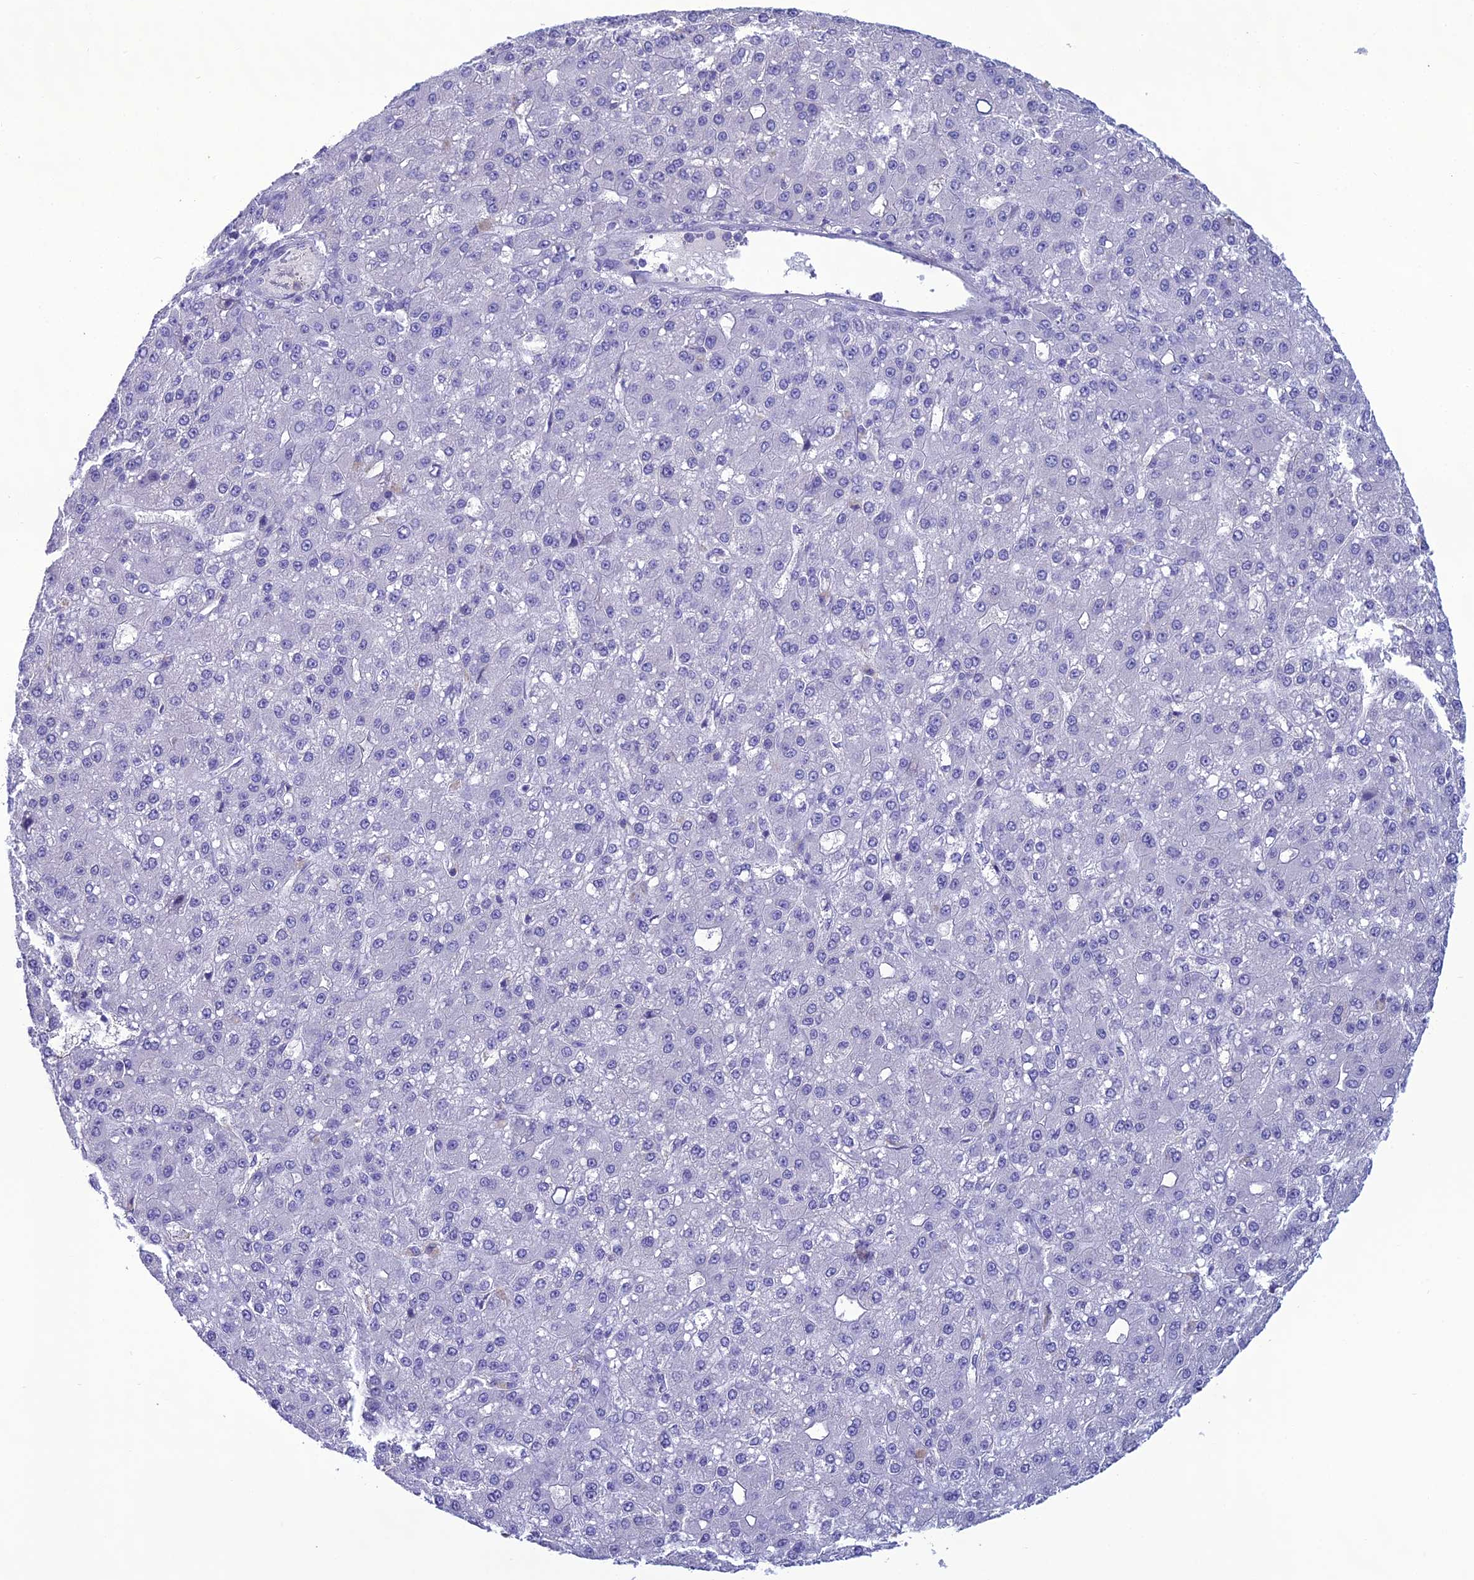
{"staining": {"intensity": "negative", "quantity": "none", "location": "none"}, "tissue": "liver cancer", "cell_type": "Tumor cells", "image_type": "cancer", "snomed": [{"axis": "morphology", "description": "Carcinoma, Hepatocellular, NOS"}, {"axis": "topography", "description": "Liver"}], "caption": "The photomicrograph demonstrates no staining of tumor cells in liver hepatocellular carcinoma.", "gene": "CRB2", "patient": {"sex": "male", "age": 67}}